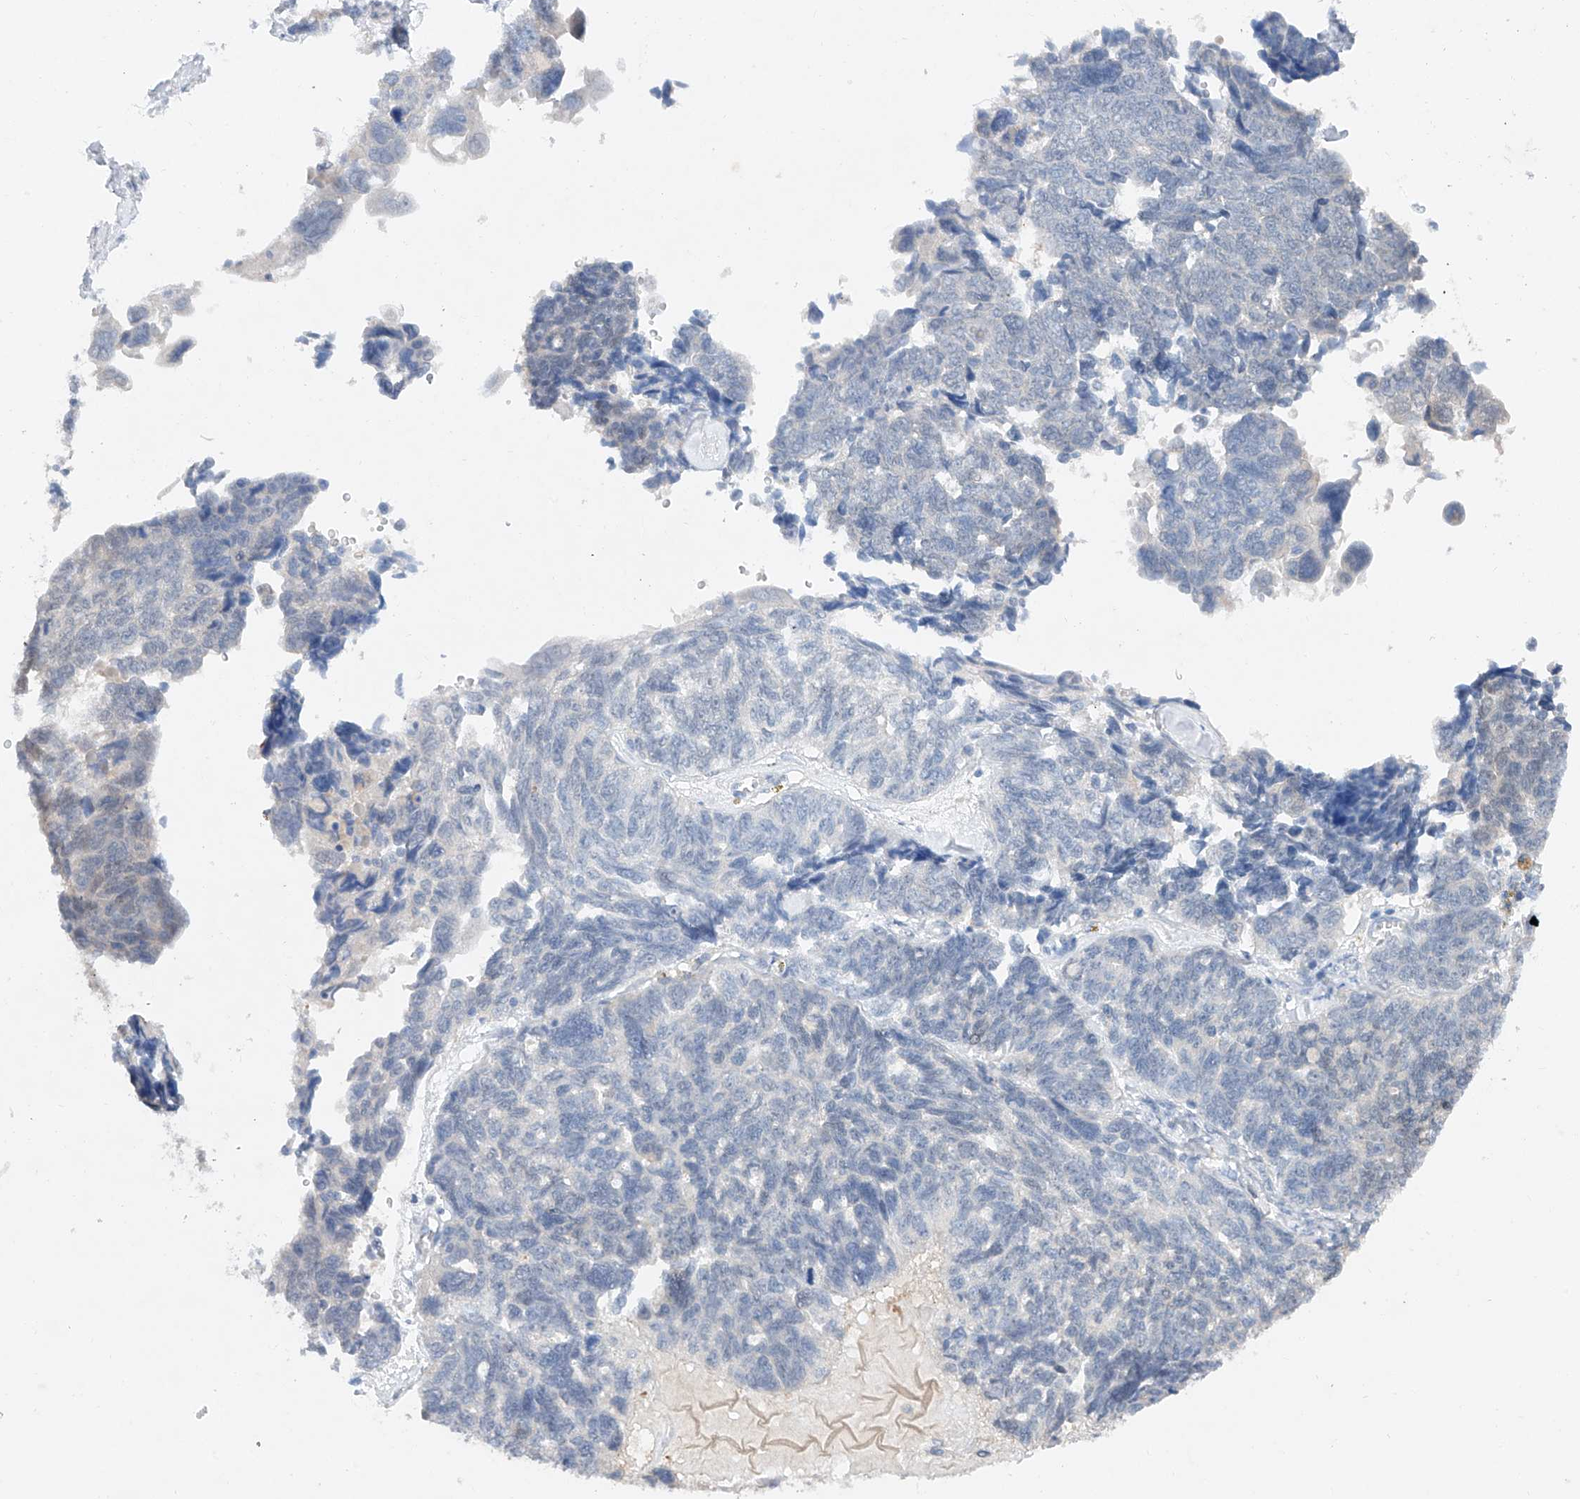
{"staining": {"intensity": "negative", "quantity": "none", "location": "none"}, "tissue": "ovarian cancer", "cell_type": "Tumor cells", "image_type": "cancer", "snomed": [{"axis": "morphology", "description": "Cystadenocarcinoma, serous, NOS"}, {"axis": "topography", "description": "Ovary"}], "caption": "A high-resolution image shows immunohistochemistry staining of ovarian cancer (serous cystadenocarcinoma), which exhibits no significant positivity in tumor cells.", "gene": "FUCA2", "patient": {"sex": "female", "age": 79}}